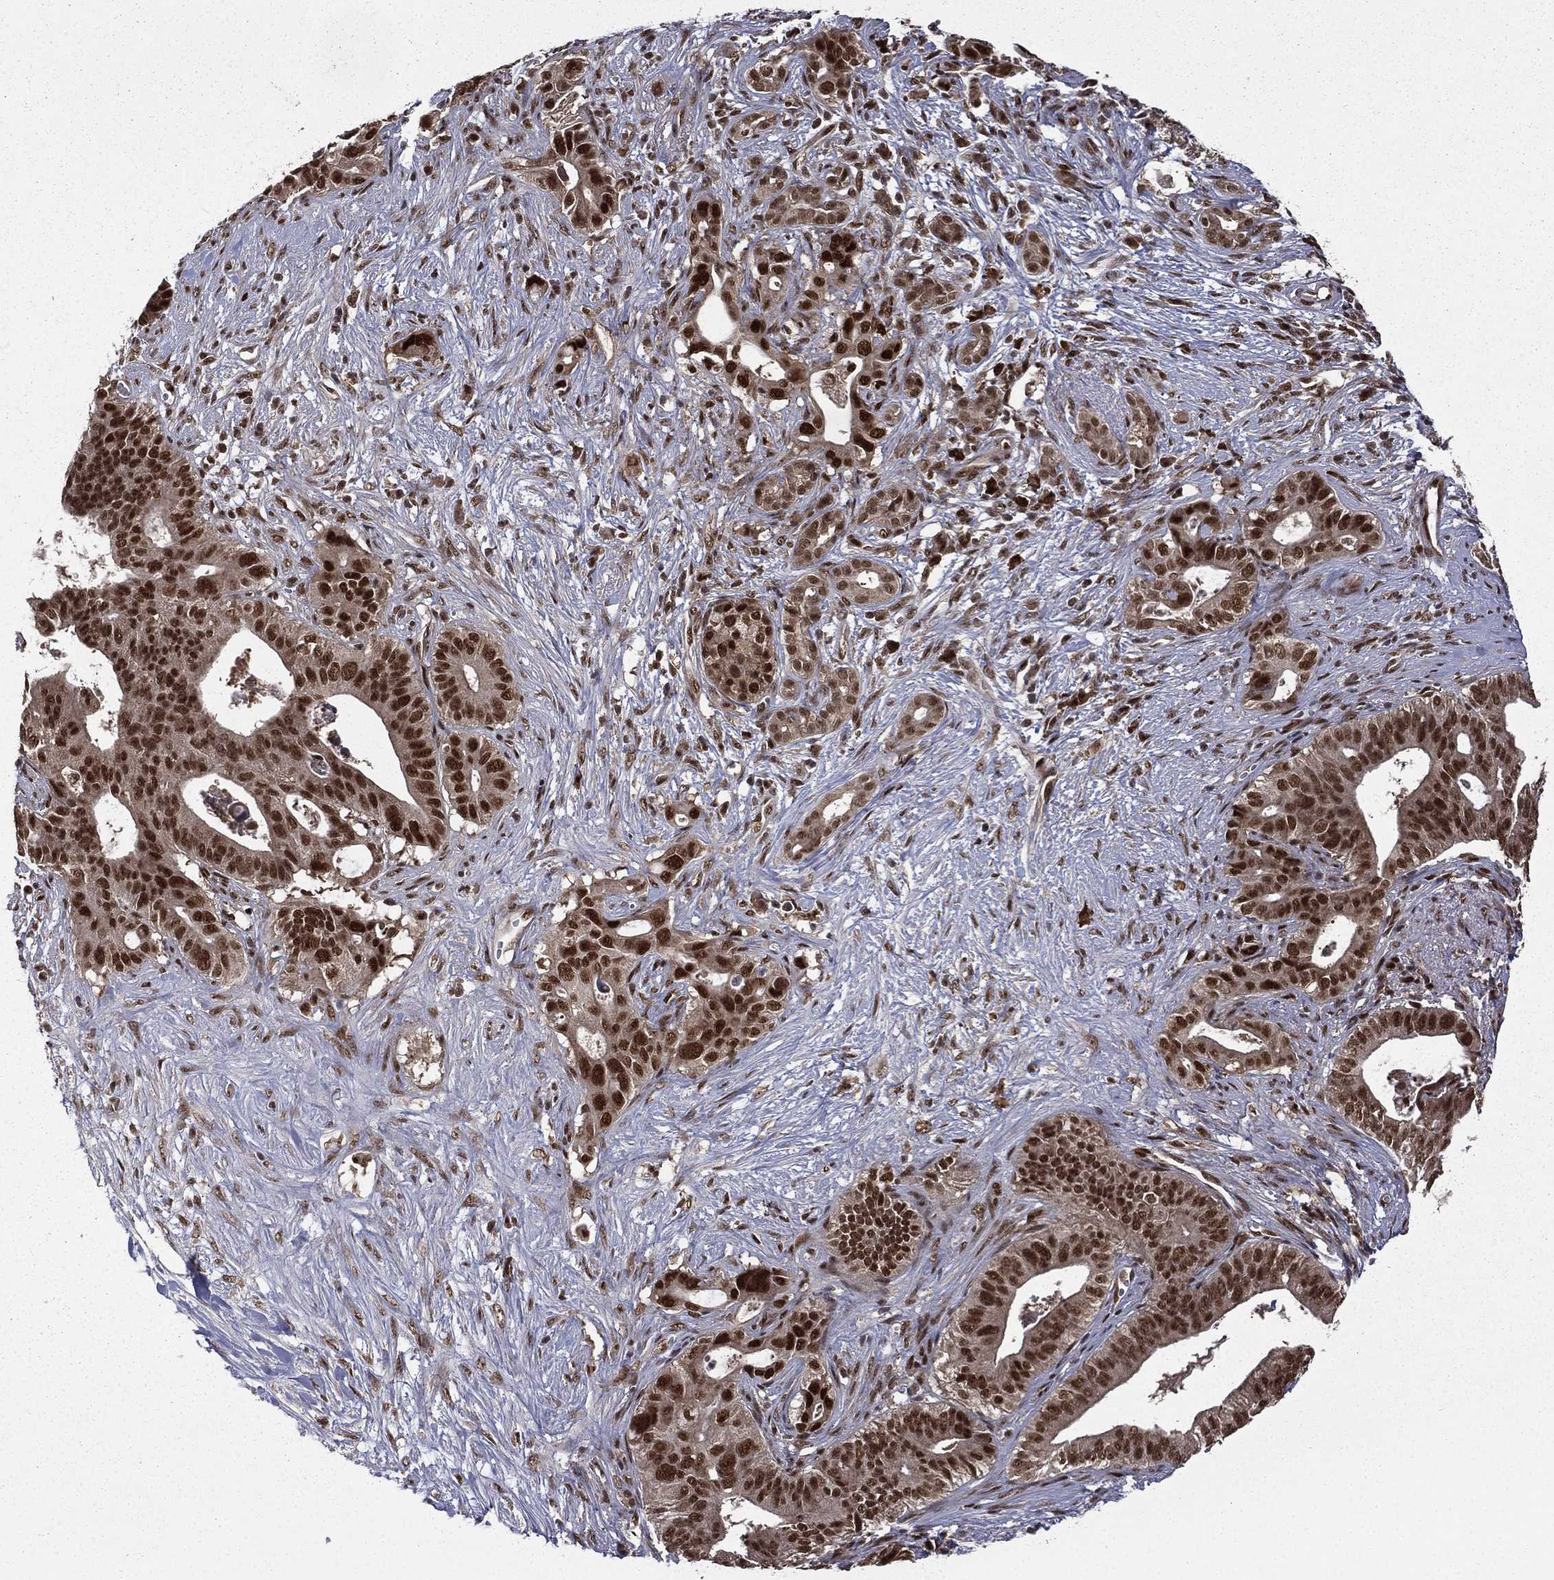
{"staining": {"intensity": "strong", "quantity": ">75%", "location": "nuclear"}, "tissue": "pancreatic cancer", "cell_type": "Tumor cells", "image_type": "cancer", "snomed": [{"axis": "morphology", "description": "Adenocarcinoma, NOS"}, {"axis": "topography", "description": "Pancreas"}], "caption": "An image of pancreatic adenocarcinoma stained for a protein exhibits strong nuclear brown staining in tumor cells. The protein of interest is stained brown, and the nuclei are stained in blue (DAB (3,3'-diaminobenzidine) IHC with brightfield microscopy, high magnification).", "gene": "JMJD6", "patient": {"sex": "male", "age": 61}}